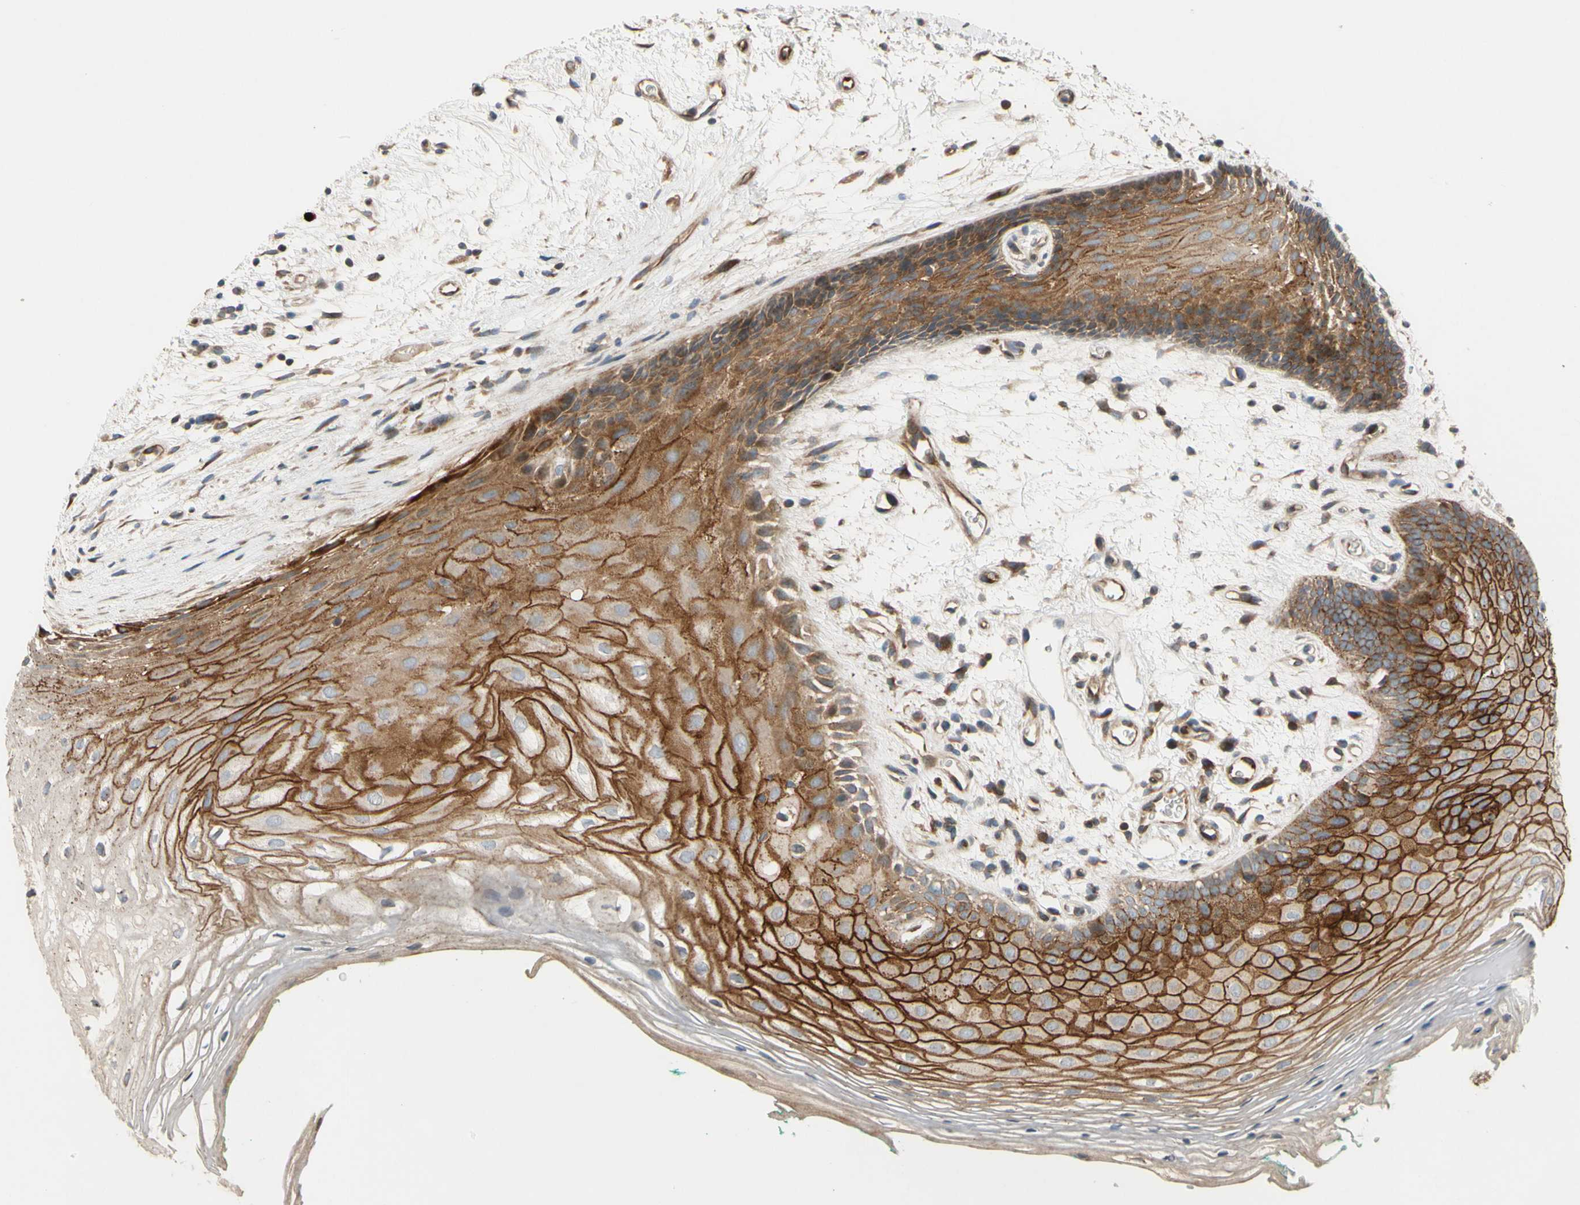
{"staining": {"intensity": "strong", "quantity": "25%-75%", "location": "cytoplasmic/membranous"}, "tissue": "oral mucosa", "cell_type": "Squamous epithelial cells", "image_type": "normal", "snomed": [{"axis": "morphology", "description": "Normal tissue, NOS"}, {"axis": "topography", "description": "Skeletal muscle"}, {"axis": "topography", "description": "Oral tissue"}, {"axis": "topography", "description": "Peripheral nerve tissue"}], "caption": "Strong cytoplasmic/membranous positivity for a protein is seen in about 25%-75% of squamous epithelial cells of benign oral mucosa using IHC.", "gene": "SPTLC1", "patient": {"sex": "female", "age": 84}}